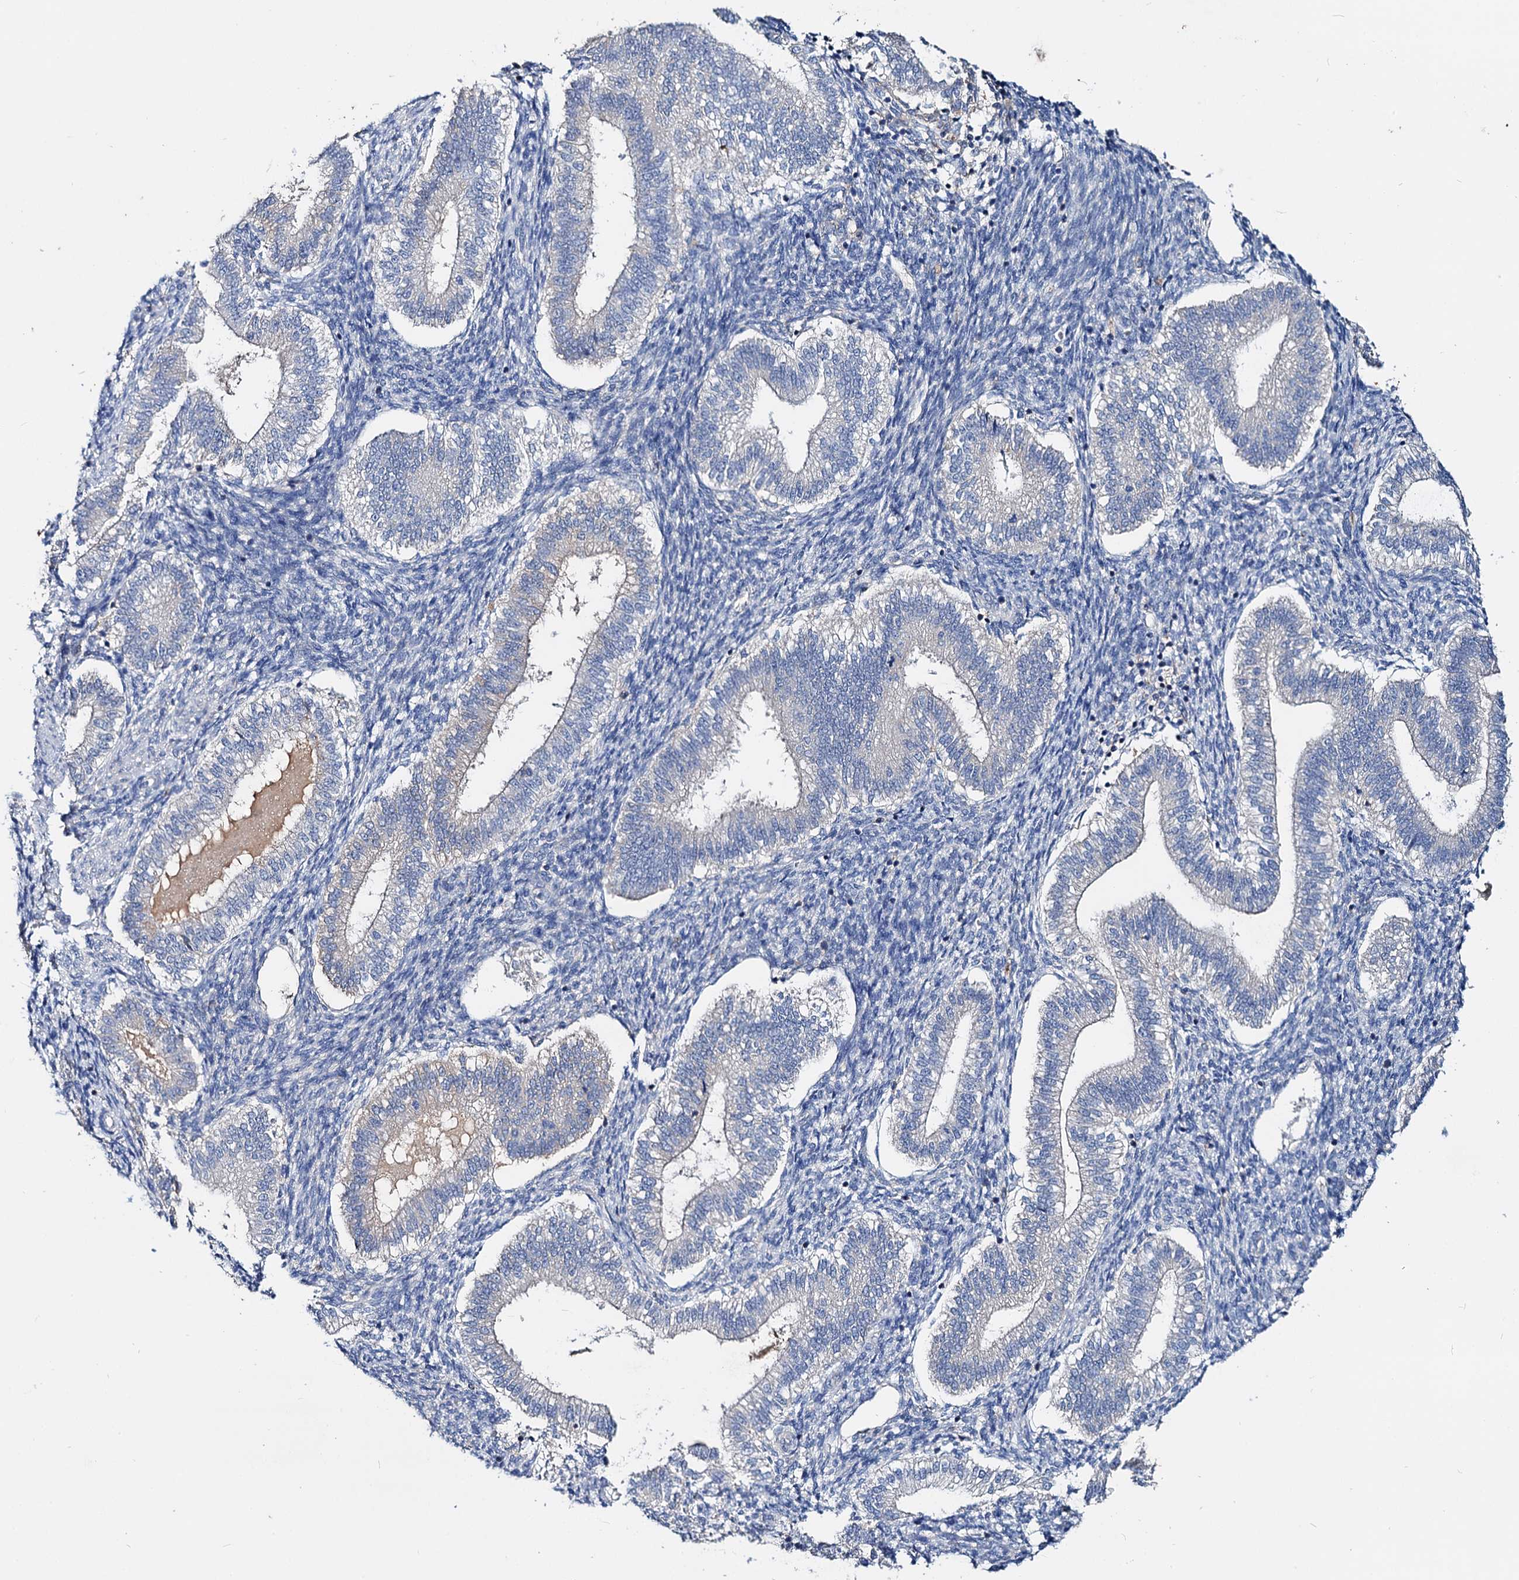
{"staining": {"intensity": "negative", "quantity": "none", "location": "none"}, "tissue": "endometrium", "cell_type": "Cells in endometrial stroma", "image_type": "normal", "snomed": [{"axis": "morphology", "description": "Normal tissue, NOS"}, {"axis": "topography", "description": "Endometrium"}], "caption": "This is an immunohistochemistry photomicrograph of benign human endometrium. There is no positivity in cells in endometrial stroma.", "gene": "ACY3", "patient": {"sex": "female", "age": 25}}